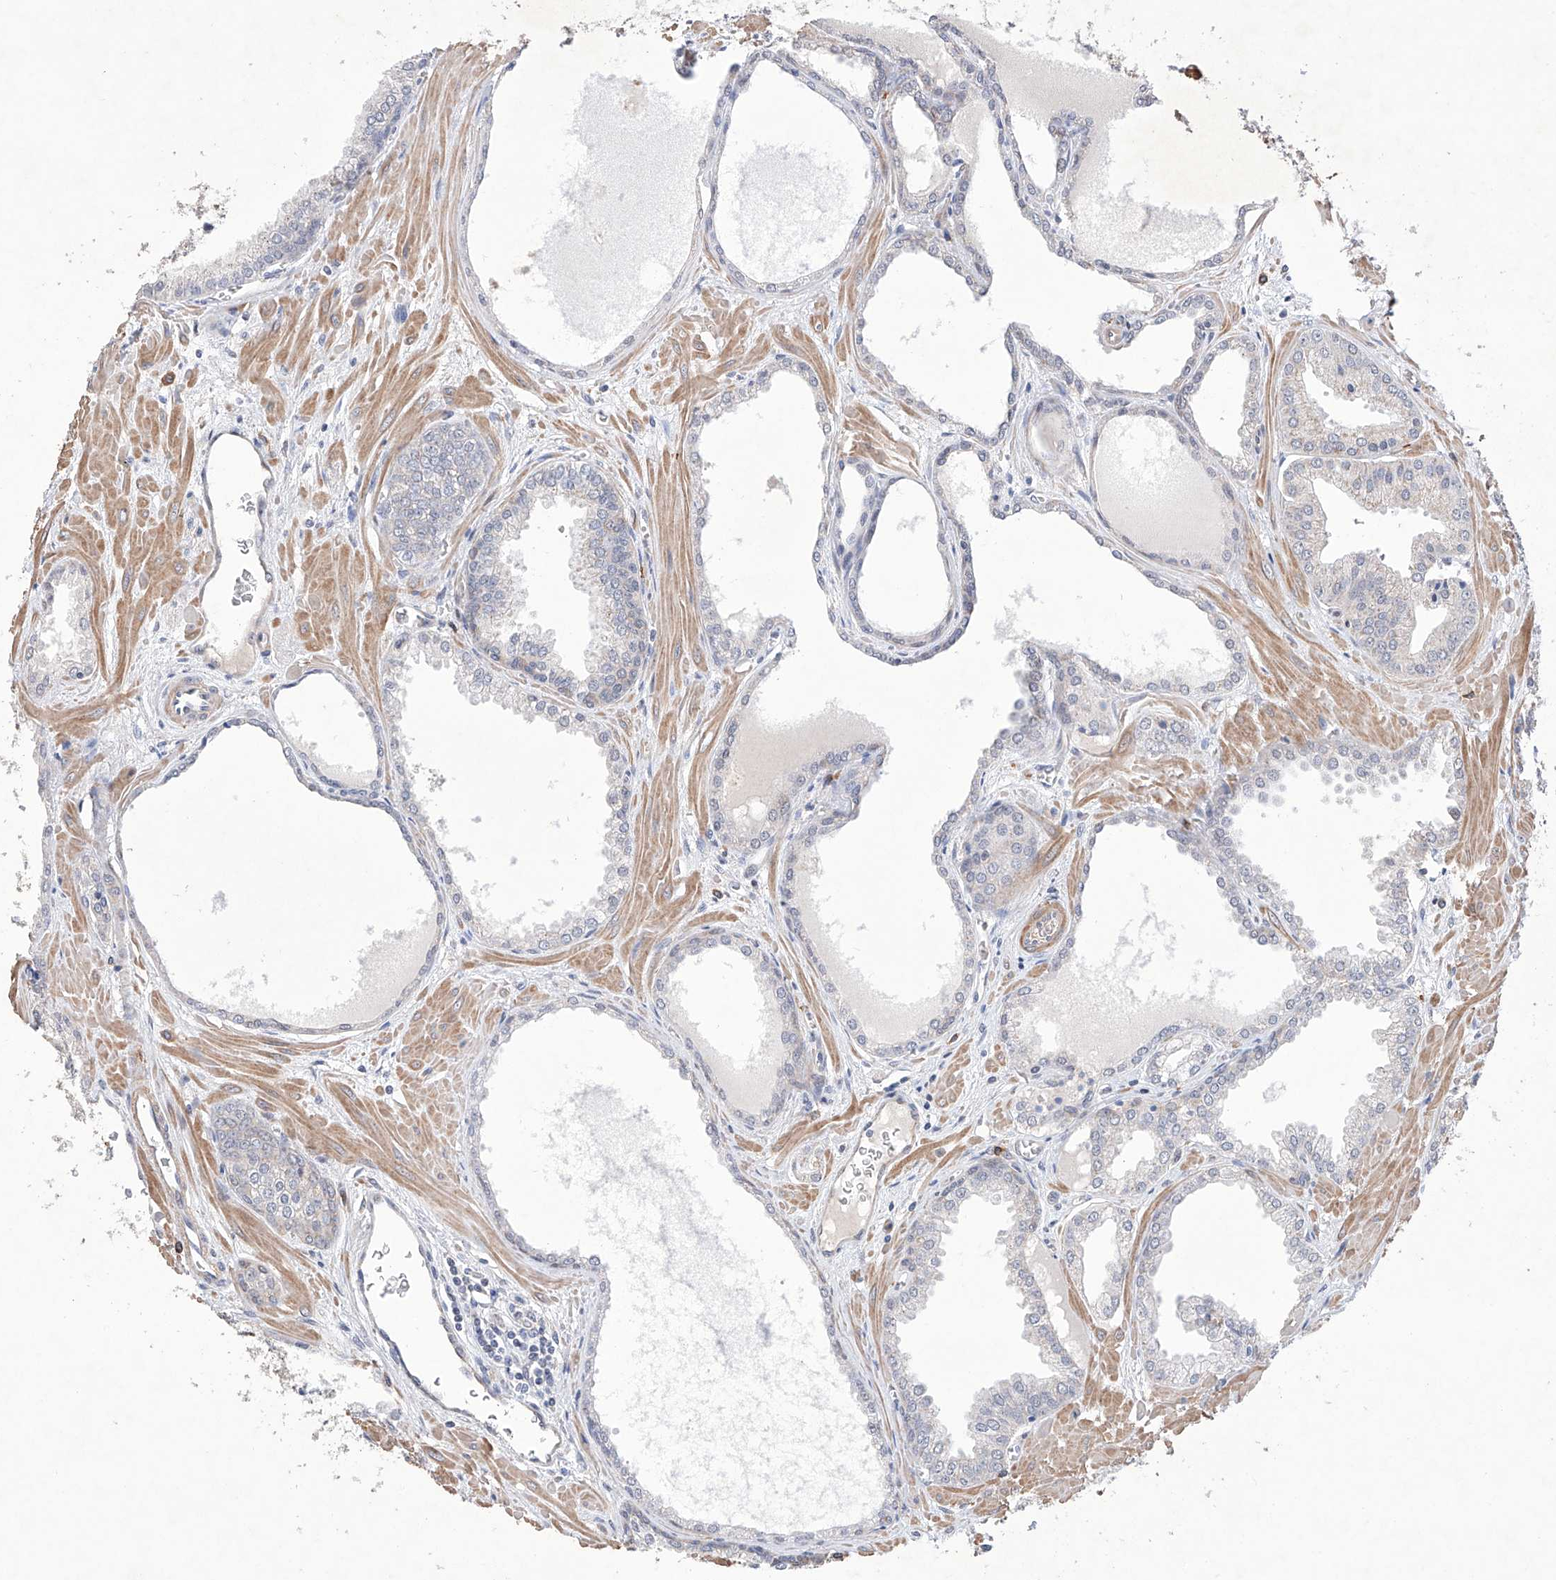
{"staining": {"intensity": "negative", "quantity": "none", "location": "none"}, "tissue": "prostate cancer", "cell_type": "Tumor cells", "image_type": "cancer", "snomed": [{"axis": "morphology", "description": "Adenocarcinoma, Low grade"}, {"axis": "topography", "description": "Prostate"}], "caption": "Immunohistochemistry (IHC) histopathology image of neoplastic tissue: human prostate adenocarcinoma (low-grade) stained with DAB (3,3'-diaminobenzidine) demonstrates no significant protein staining in tumor cells. Brightfield microscopy of IHC stained with DAB (3,3'-diaminobenzidine) (brown) and hematoxylin (blue), captured at high magnification.", "gene": "AFG1L", "patient": {"sex": "male", "age": 67}}